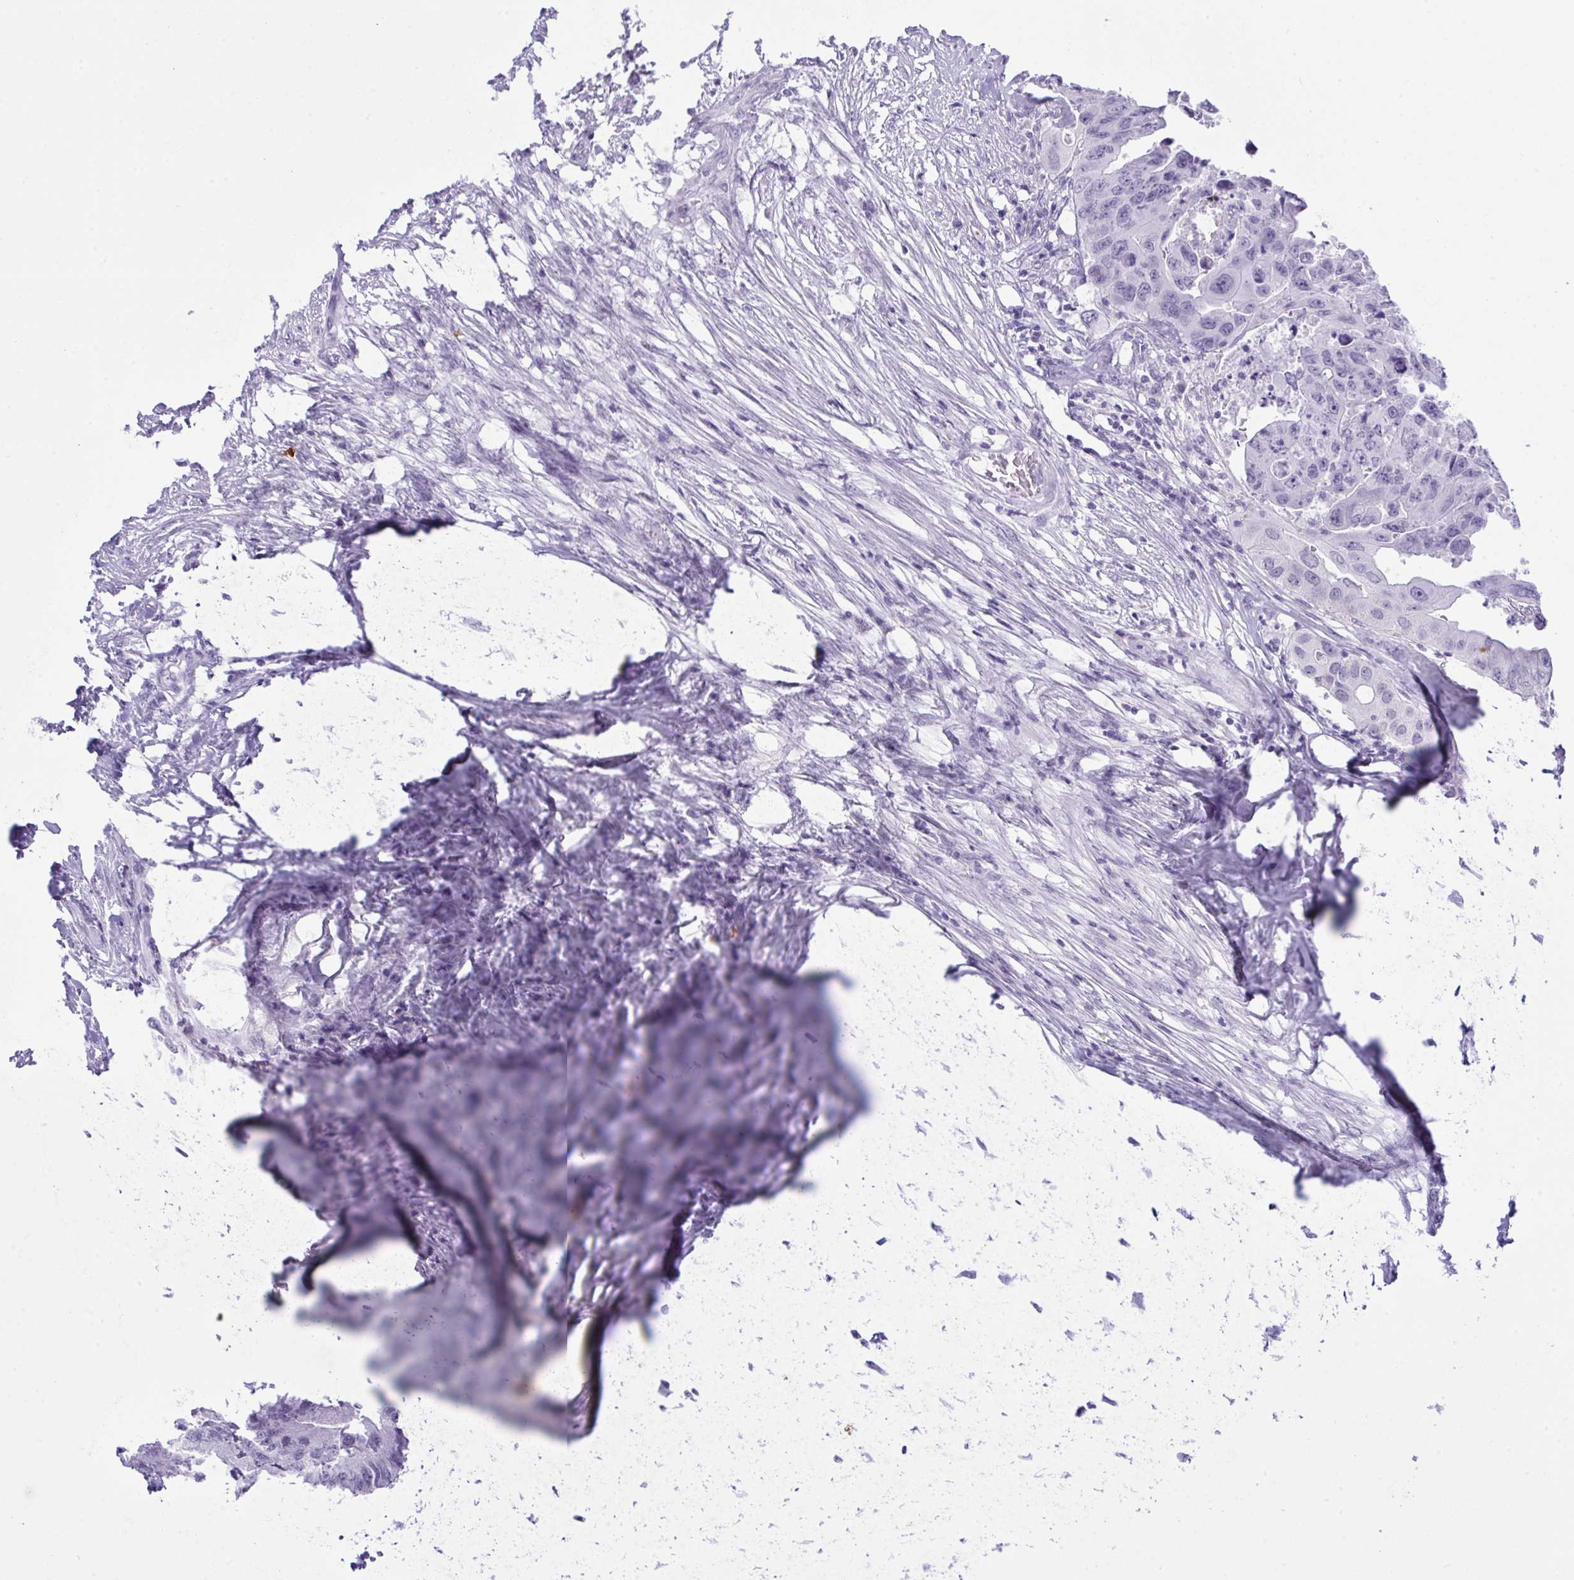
{"staining": {"intensity": "negative", "quantity": "none", "location": "none"}, "tissue": "colorectal cancer", "cell_type": "Tumor cells", "image_type": "cancer", "snomed": [{"axis": "morphology", "description": "Adenocarcinoma, NOS"}, {"axis": "topography", "description": "Colon"}], "caption": "Colorectal cancer (adenocarcinoma) stained for a protein using IHC reveals no staining tumor cells.", "gene": "ELN", "patient": {"sex": "male", "age": 71}}